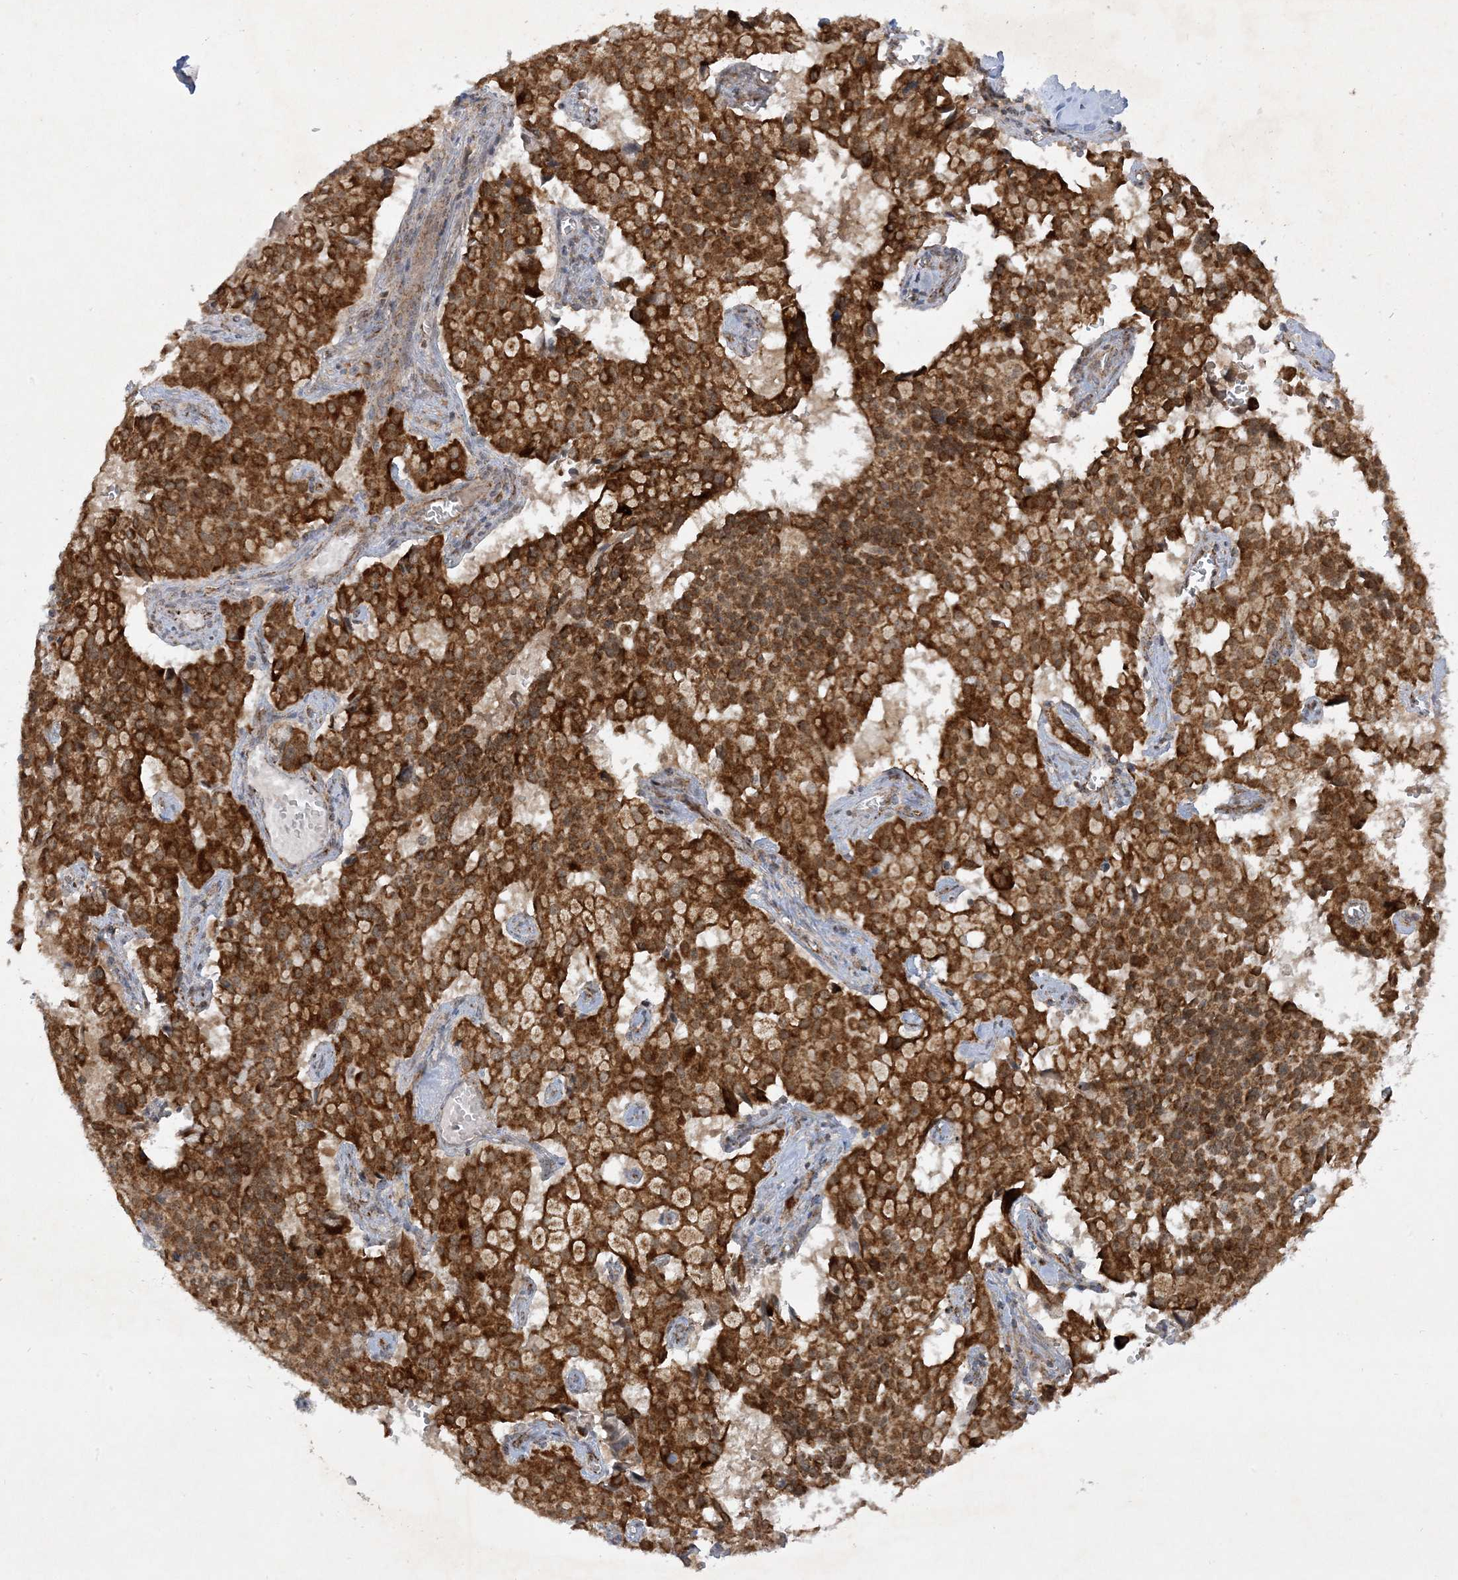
{"staining": {"intensity": "strong", "quantity": ">75%", "location": "cytoplasmic/membranous"}, "tissue": "pancreatic cancer", "cell_type": "Tumor cells", "image_type": "cancer", "snomed": [{"axis": "morphology", "description": "Adenocarcinoma, NOS"}, {"axis": "topography", "description": "Pancreas"}], "caption": "Adenocarcinoma (pancreatic) was stained to show a protein in brown. There is high levels of strong cytoplasmic/membranous expression in approximately >75% of tumor cells. (Stains: DAB in brown, nuclei in blue, Microscopy: brightfield microscopy at high magnification).", "gene": "NDUFAF3", "patient": {"sex": "male", "age": 65}}